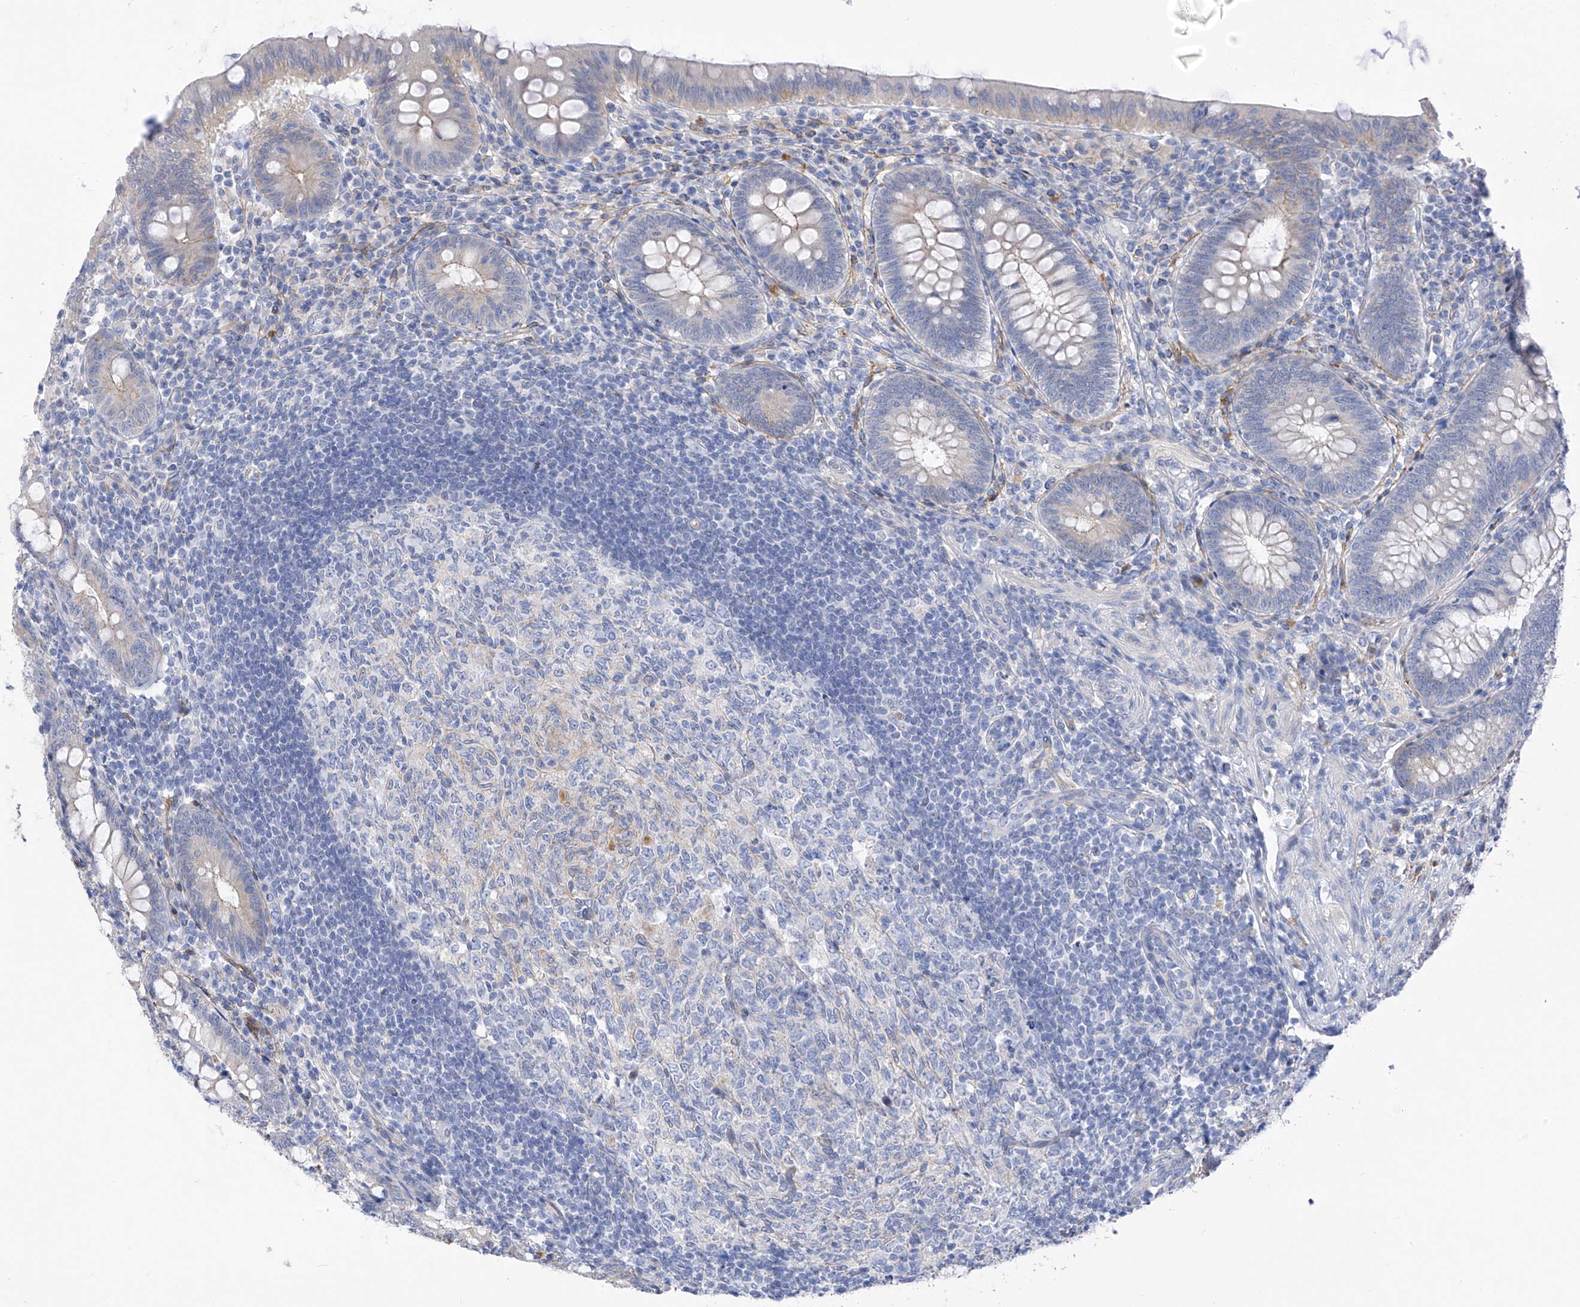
{"staining": {"intensity": "weak", "quantity": "<25%", "location": "cytoplasmic/membranous"}, "tissue": "appendix", "cell_type": "Glandular cells", "image_type": "normal", "snomed": [{"axis": "morphology", "description": "Normal tissue, NOS"}, {"axis": "topography", "description": "Appendix"}], "caption": "The micrograph shows no staining of glandular cells in unremarkable appendix. The staining was performed using DAB (3,3'-diaminobenzidine) to visualize the protein expression in brown, while the nuclei were stained in blue with hematoxylin (Magnification: 20x).", "gene": "ITGA9", "patient": {"sex": "male", "age": 14}}